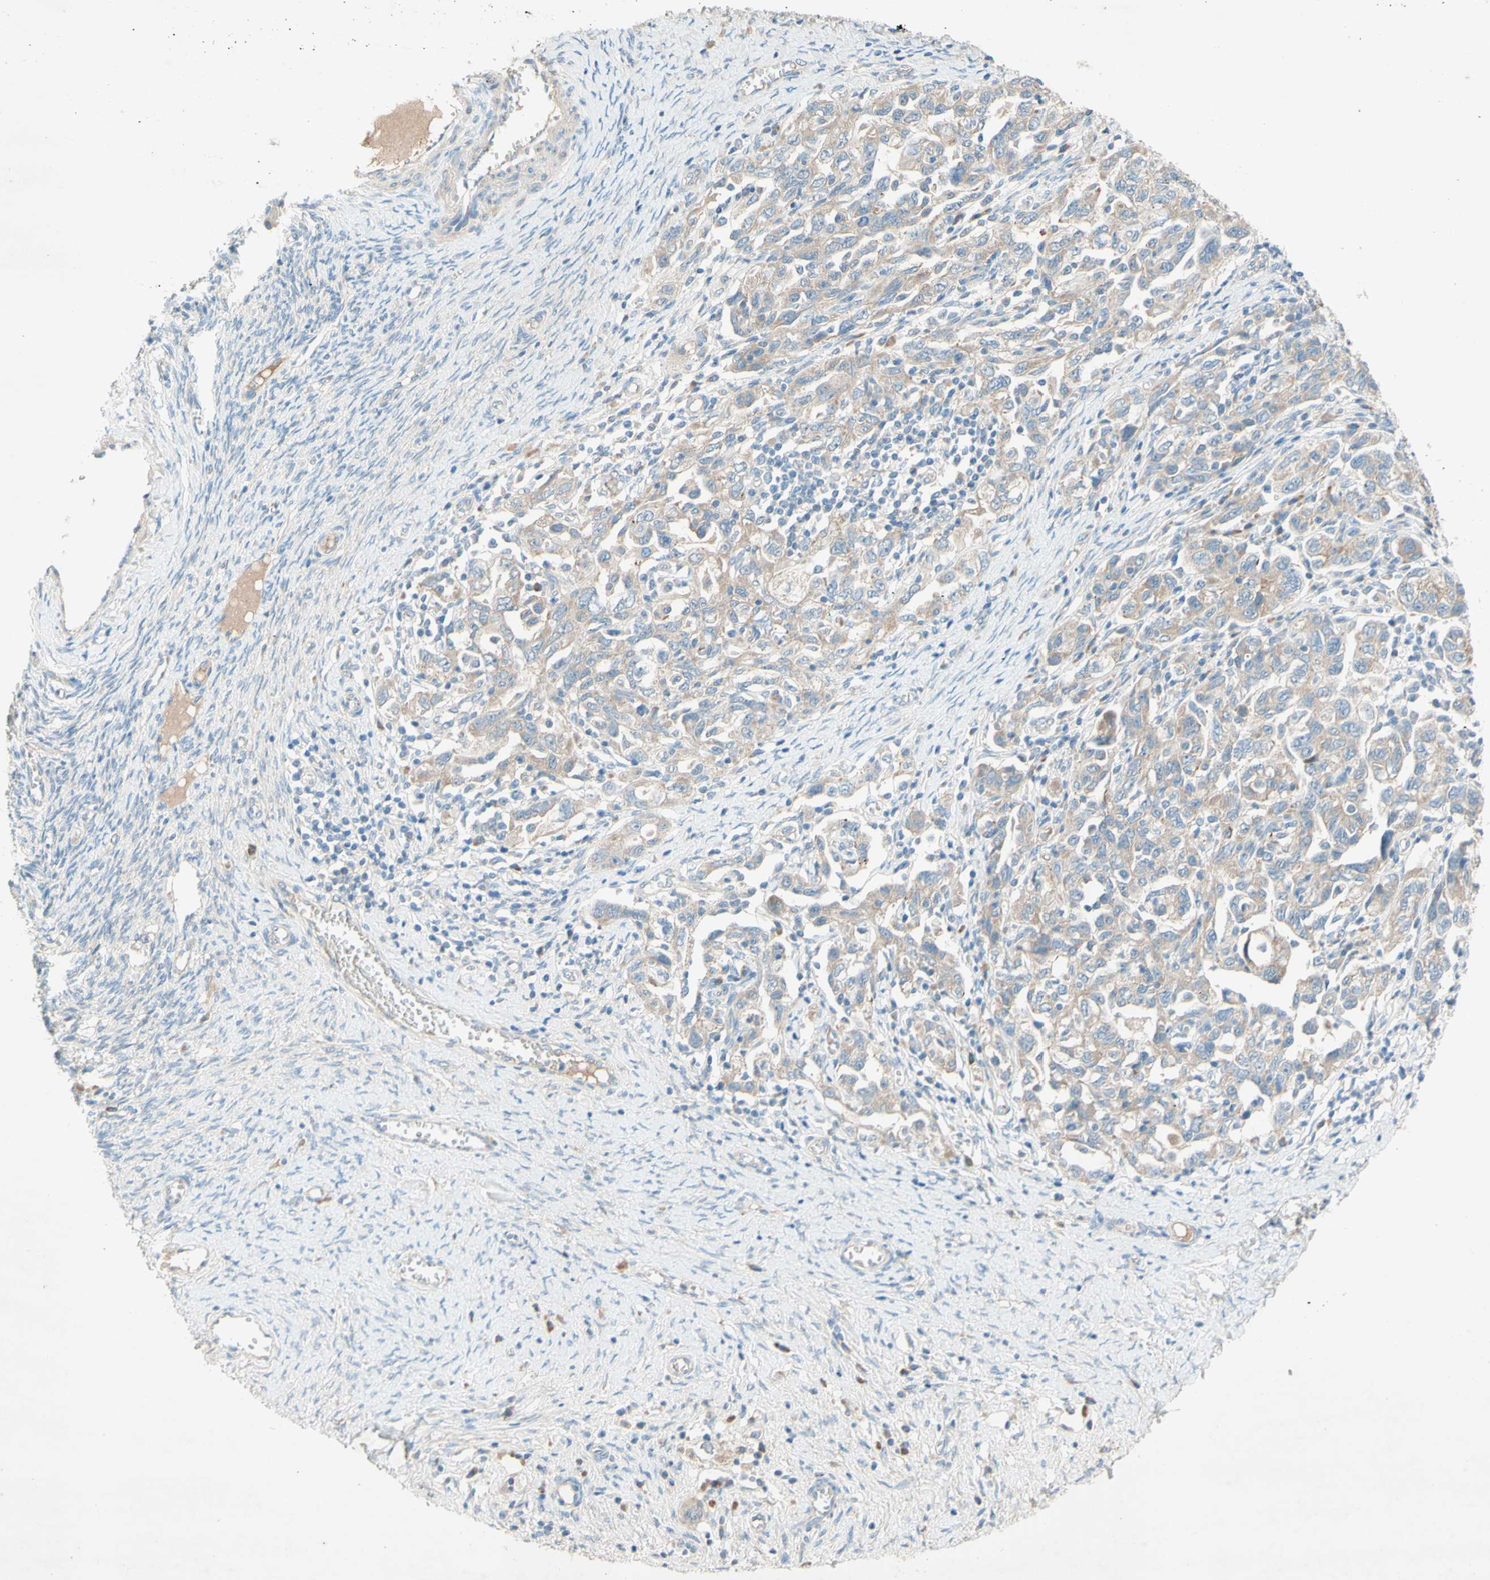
{"staining": {"intensity": "moderate", "quantity": "<25%", "location": "cytoplasmic/membranous"}, "tissue": "ovarian cancer", "cell_type": "Tumor cells", "image_type": "cancer", "snomed": [{"axis": "morphology", "description": "Carcinoma, NOS"}, {"axis": "morphology", "description": "Cystadenocarcinoma, serous, NOS"}, {"axis": "topography", "description": "Ovary"}], "caption": "Protein staining by immunohistochemistry (IHC) shows moderate cytoplasmic/membranous staining in approximately <25% of tumor cells in serous cystadenocarcinoma (ovarian).", "gene": "IL2", "patient": {"sex": "female", "age": 69}}